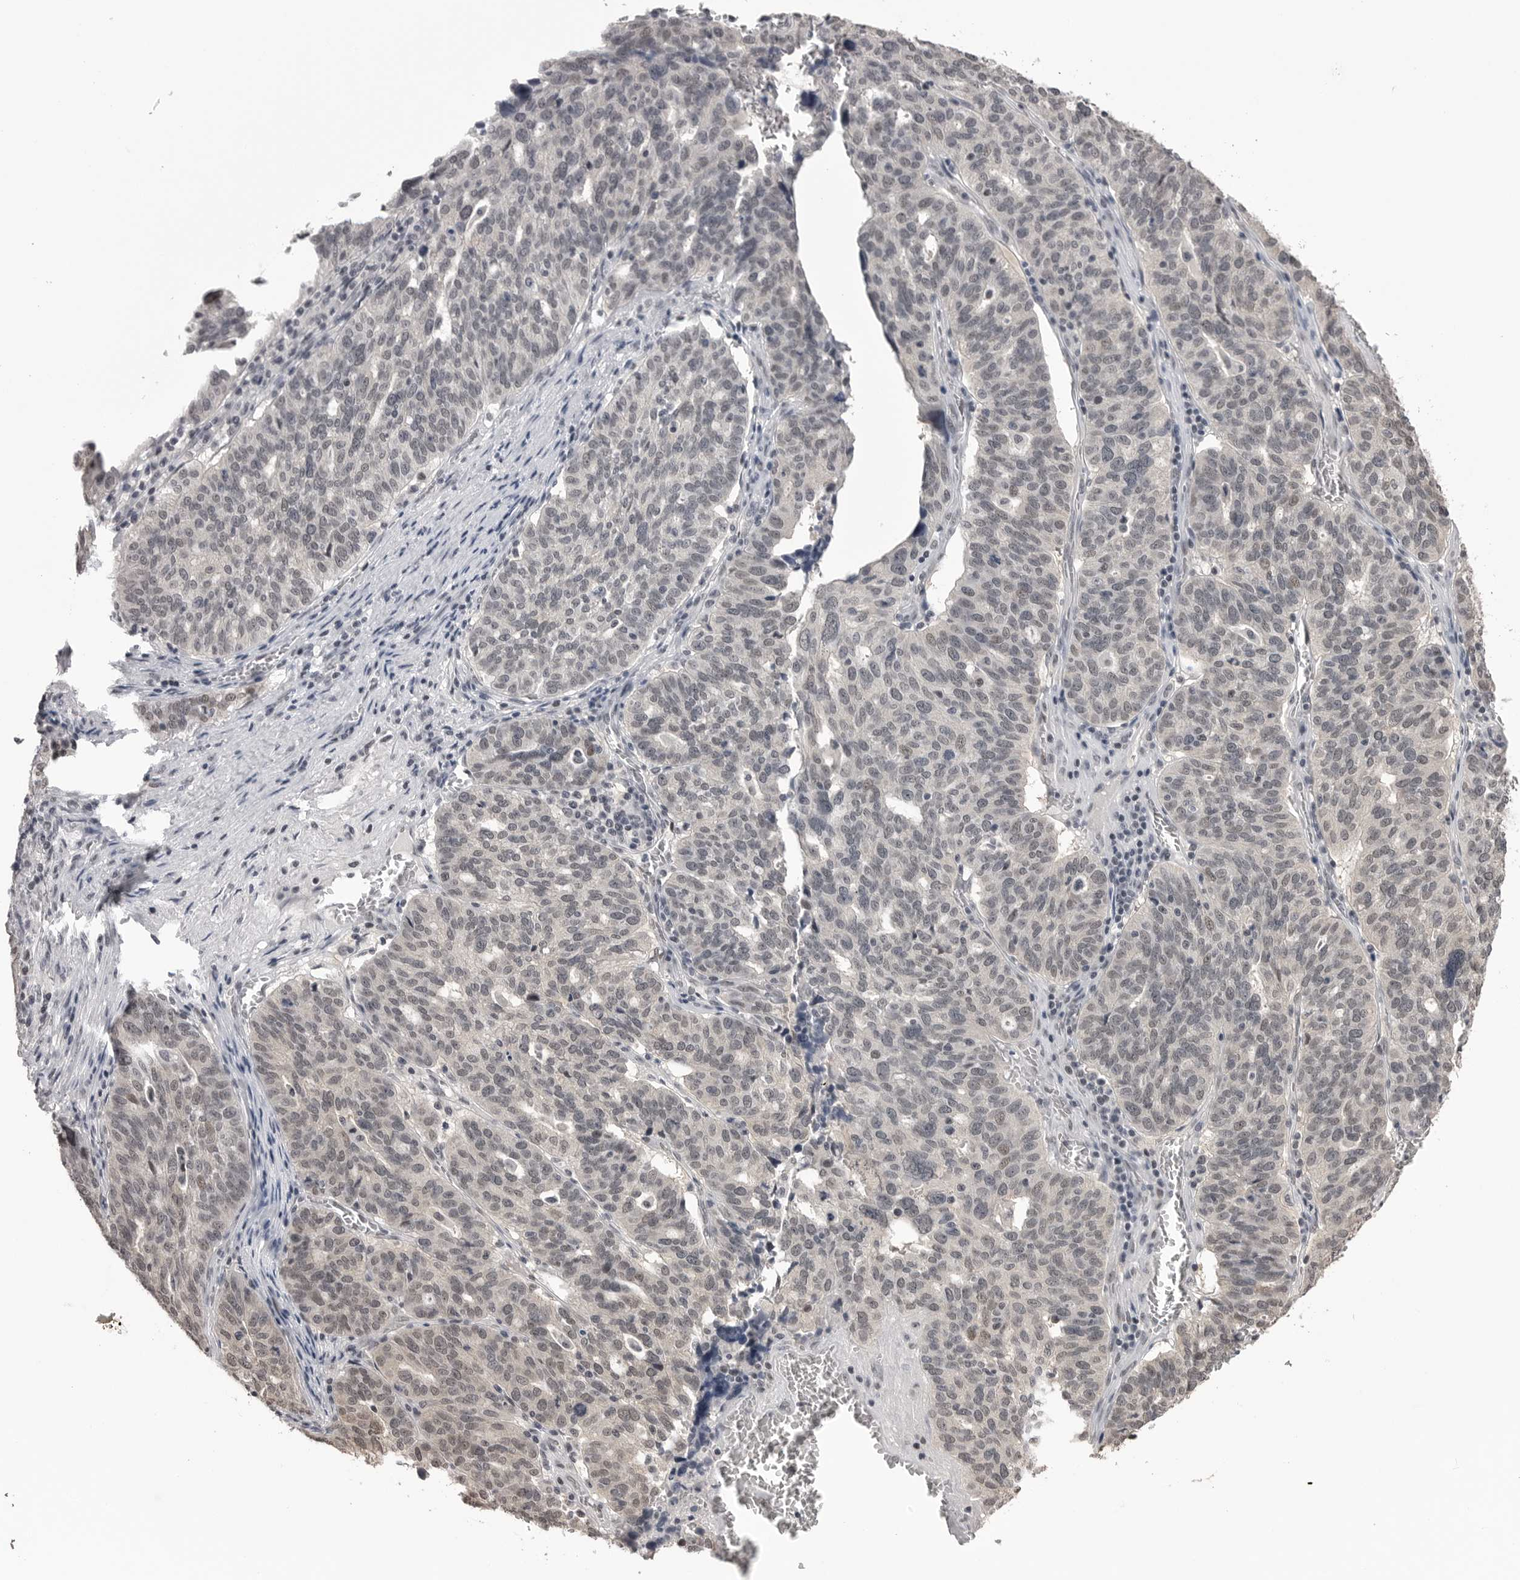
{"staining": {"intensity": "weak", "quantity": ">75%", "location": "nuclear"}, "tissue": "ovarian cancer", "cell_type": "Tumor cells", "image_type": "cancer", "snomed": [{"axis": "morphology", "description": "Cystadenocarcinoma, serous, NOS"}, {"axis": "topography", "description": "Ovary"}], "caption": "Immunohistochemical staining of ovarian cancer reveals low levels of weak nuclear protein positivity in approximately >75% of tumor cells.", "gene": "DLG2", "patient": {"sex": "female", "age": 59}}